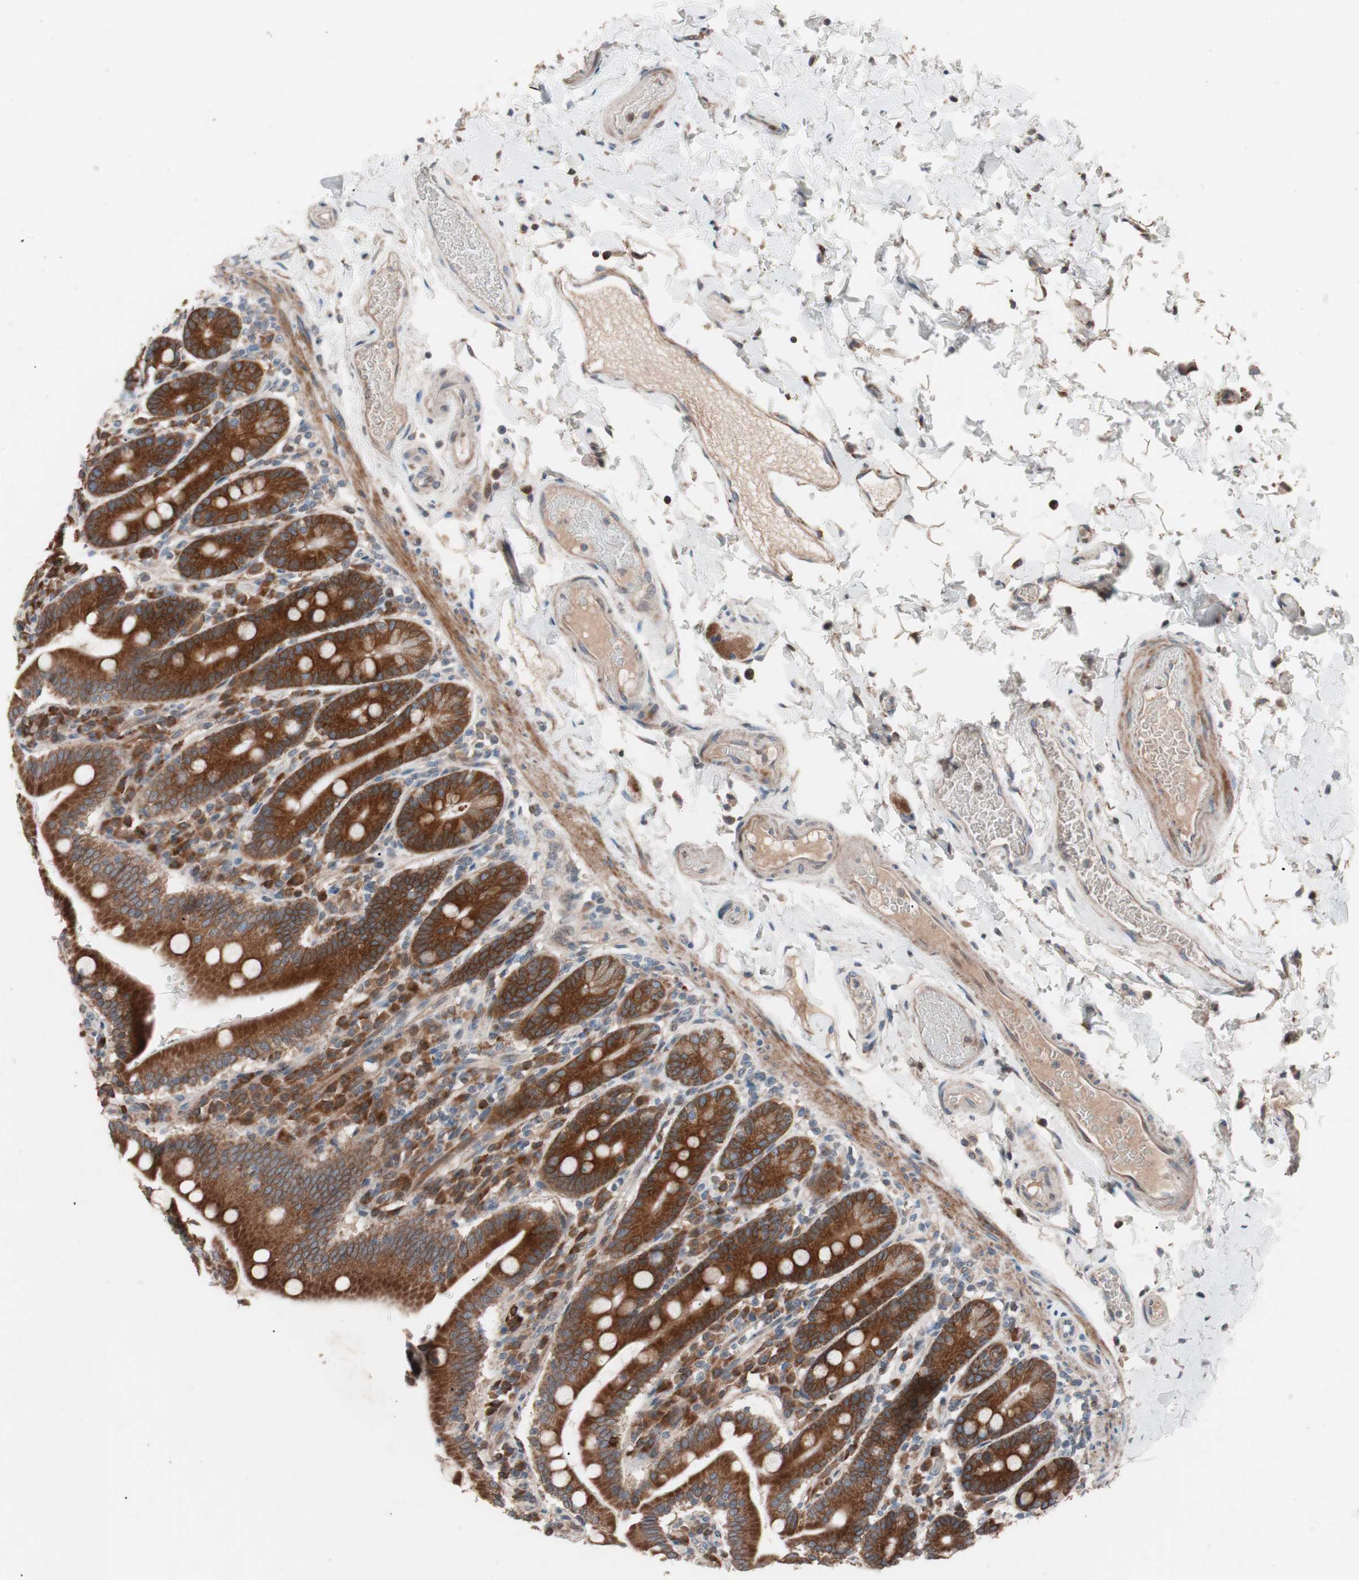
{"staining": {"intensity": "strong", "quantity": ">75%", "location": "cytoplasmic/membranous"}, "tissue": "duodenum", "cell_type": "Glandular cells", "image_type": "normal", "snomed": [{"axis": "morphology", "description": "Normal tissue, NOS"}, {"axis": "topography", "description": "Small intestine, NOS"}], "caption": "Strong cytoplasmic/membranous positivity for a protein is appreciated in approximately >75% of glandular cells of normal duodenum using IHC.", "gene": "FAAH", "patient": {"sex": "female", "age": 71}}